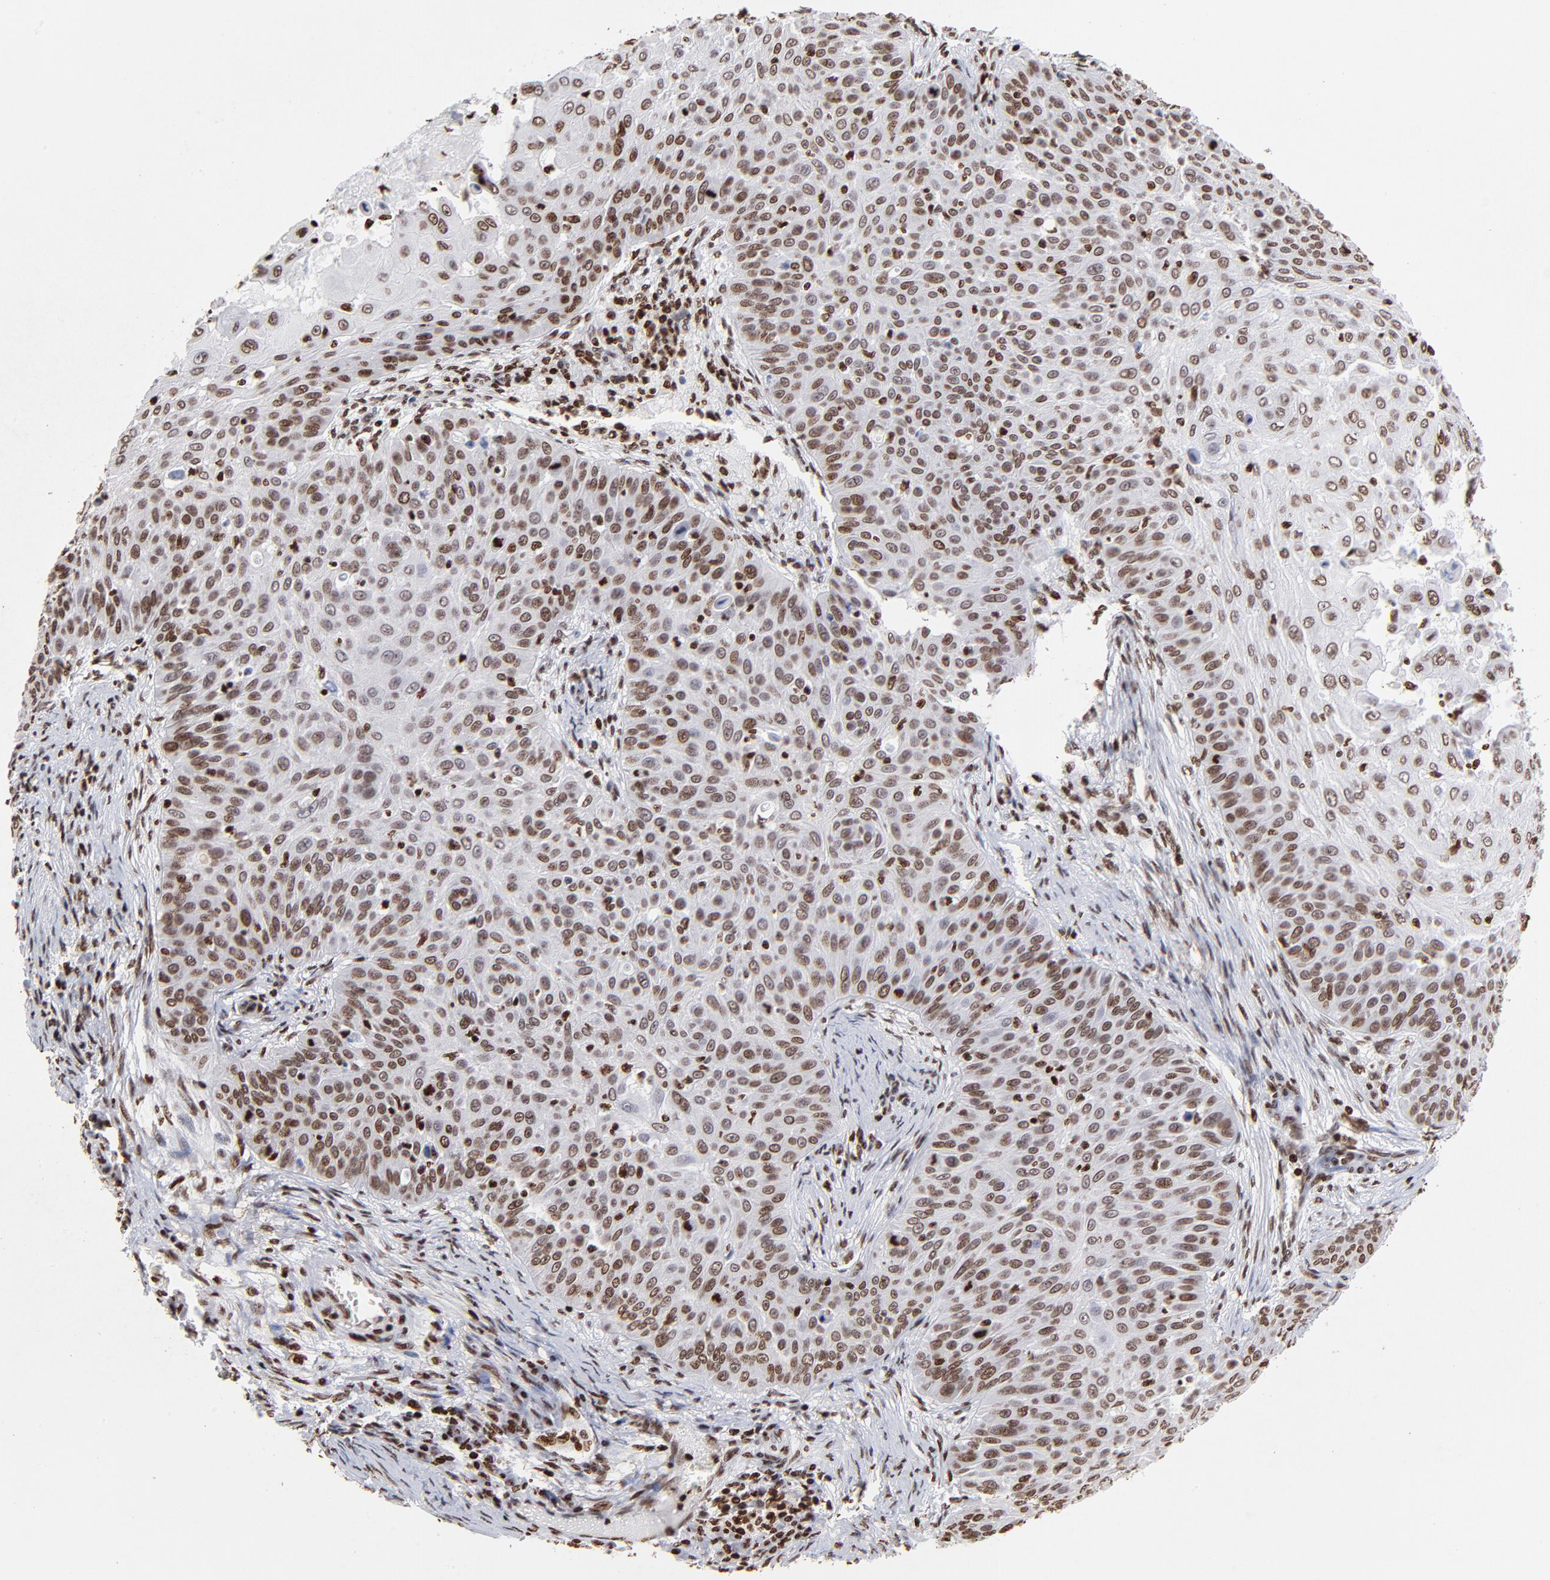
{"staining": {"intensity": "moderate", "quantity": ">75%", "location": "nuclear"}, "tissue": "skin cancer", "cell_type": "Tumor cells", "image_type": "cancer", "snomed": [{"axis": "morphology", "description": "Squamous cell carcinoma, NOS"}, {"axis": "topography", "description": "Skin"}], "caption": "An immunohistochemistry image of neoplastic tissue is shown. Protein staining in brown shows moderate nuclear positivity in skin cancer (squamous cell carcinoma) within tumor cells.", "gene": "FBH1", "patient": {"sex": "male", "age": 82}}